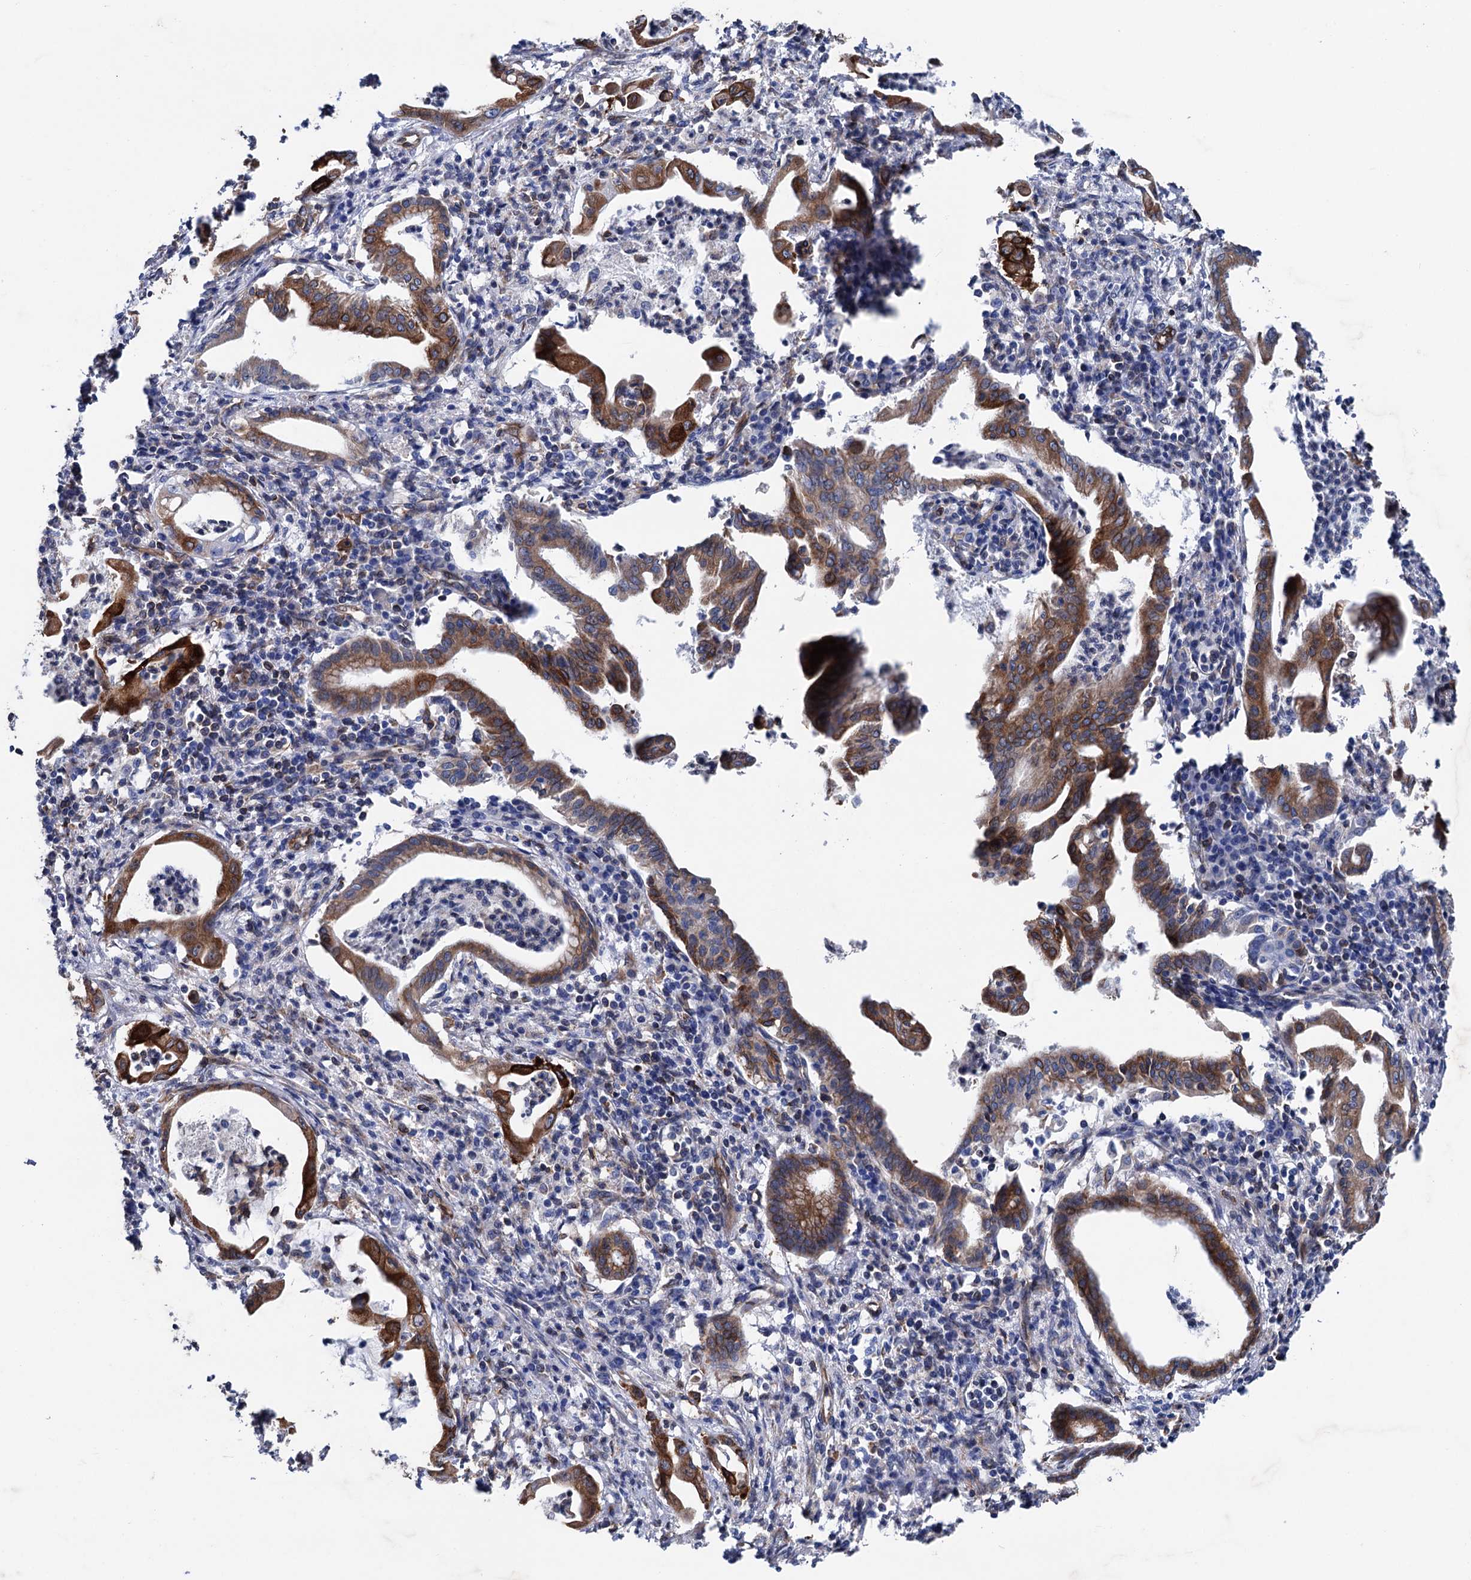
{"staining": {"intensity": "moderate", "quantity": ">75%", "location": "cytoplasmic/membranous"}, "tissue": "pancreatic cancer", "cell_type": "Tumor cells", "image_type": "cancer", "snomed": [{"axis": "morphology", "description": "Adenocarcinoma, NOS"}, {"axis": "topography", "description": "Pancreas"}], "caption": "A high-resolution histopathology image shows IHC staining of pancreatic adenocarcinoma, which reveals moderate cytoplasmic/membranous staining in about >75% of tumor cells.", "gene": "STING1", "patient": {"sex": "female", "age": 55}}